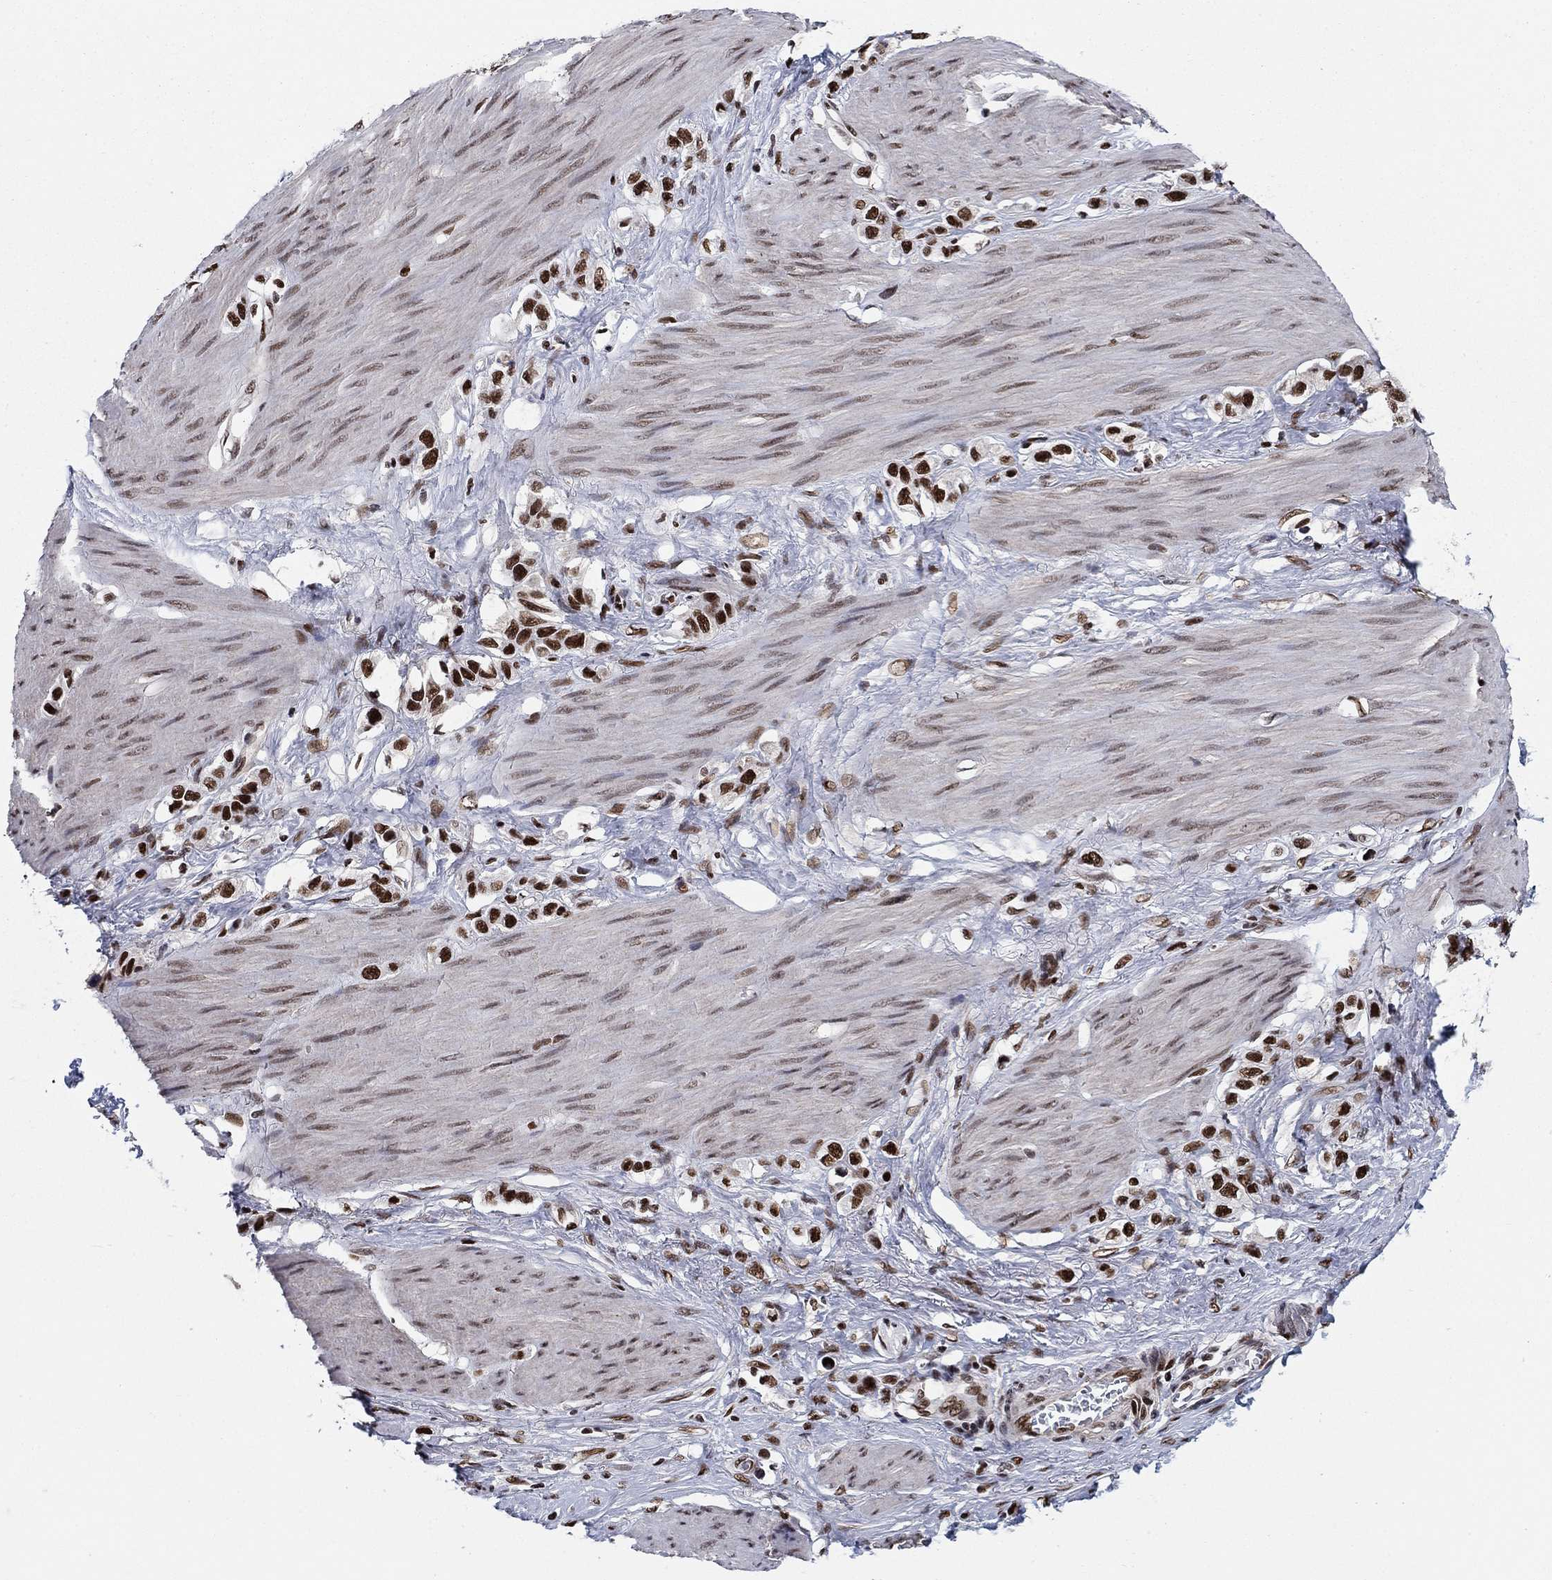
{"staining": {"intensity": "strong", "quantity": ">75%", "location": "nuclear"}, "tissue": "stomach cancer", "cell_type": "Tumor cells", "image_type": "cancer", "snomed": [{"axis": "morphology", "description": "Normal tissue, NOS"}, {"axis": "morphology", "description": "Adenocarcinoma, NOS"}, {"axis": "morphology", "description": "Adenocarcinoma, High grade"}, {"axis": "topography", "description": "Stomach, upper"}, {"axis": "topography", "description": "Stomach"}], "caption": "This image exhibits IHC staining of human stomach cancer (high-grade adenocarcinoma), with high strong nuclear staining in about >75% of tumor cells.", "gene": "RPRD1B", "patient": {"sex": "female", "age": 65}}